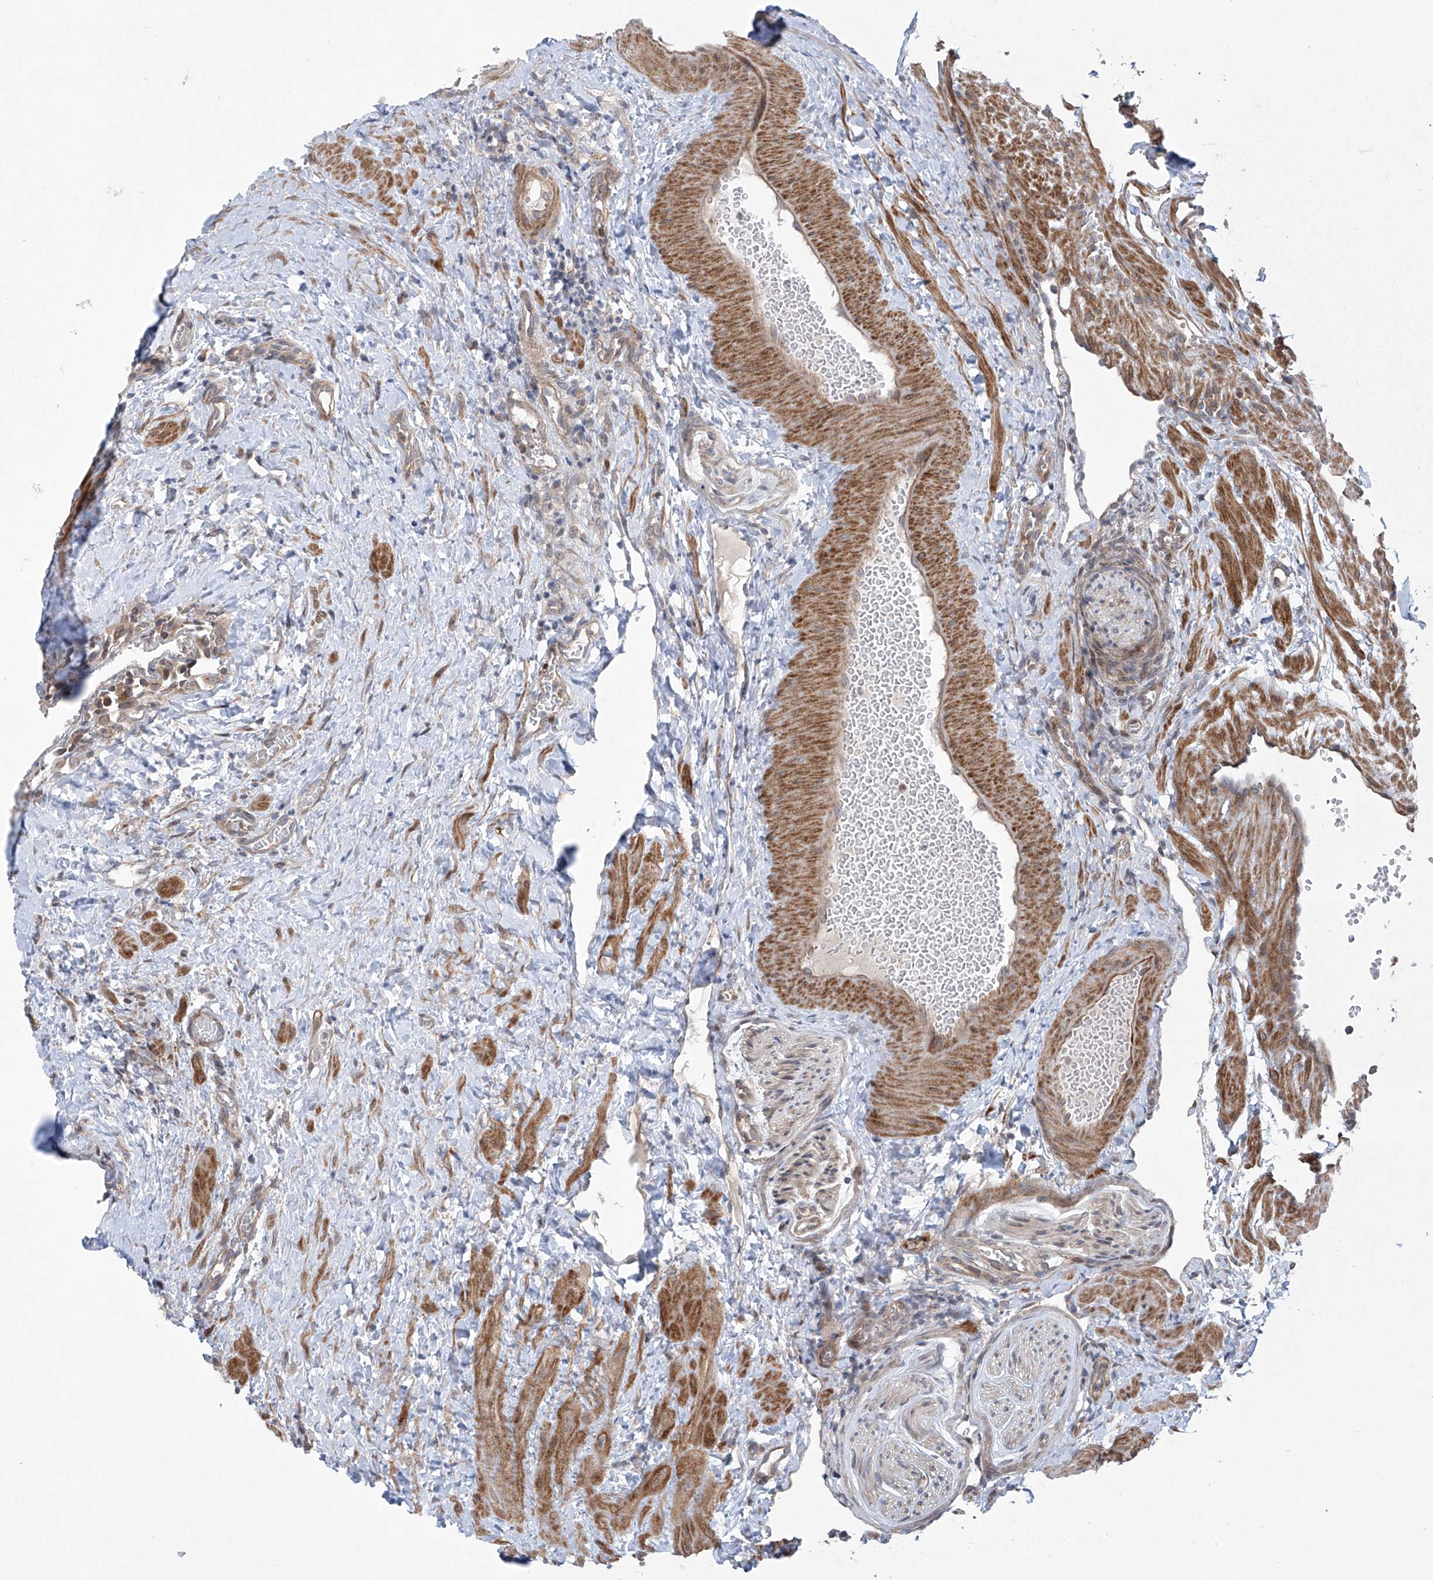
{"staining": {"intensity": "weak", "quantity": ">75%", "location": "cytoplasmic/membranous"}, "tissue": "ovary", "cell_type": "Follicle cells", "image_type": "normal", "snomed": [{"axis": "morphology", "description": "Normal tissue, NOS"}, {"axis": "morphology", "description": "Cyst, NOS"}, {"axis": "topography", "description": "Ovary"}], "caption": "The histopathology image reveals staining of normal ovary, revealing weak cytoplasmic/membranous protein expression (brown color) within follicle cells.", "gene": "KLC4", "patient": {"sex": "female", "age": 33}}